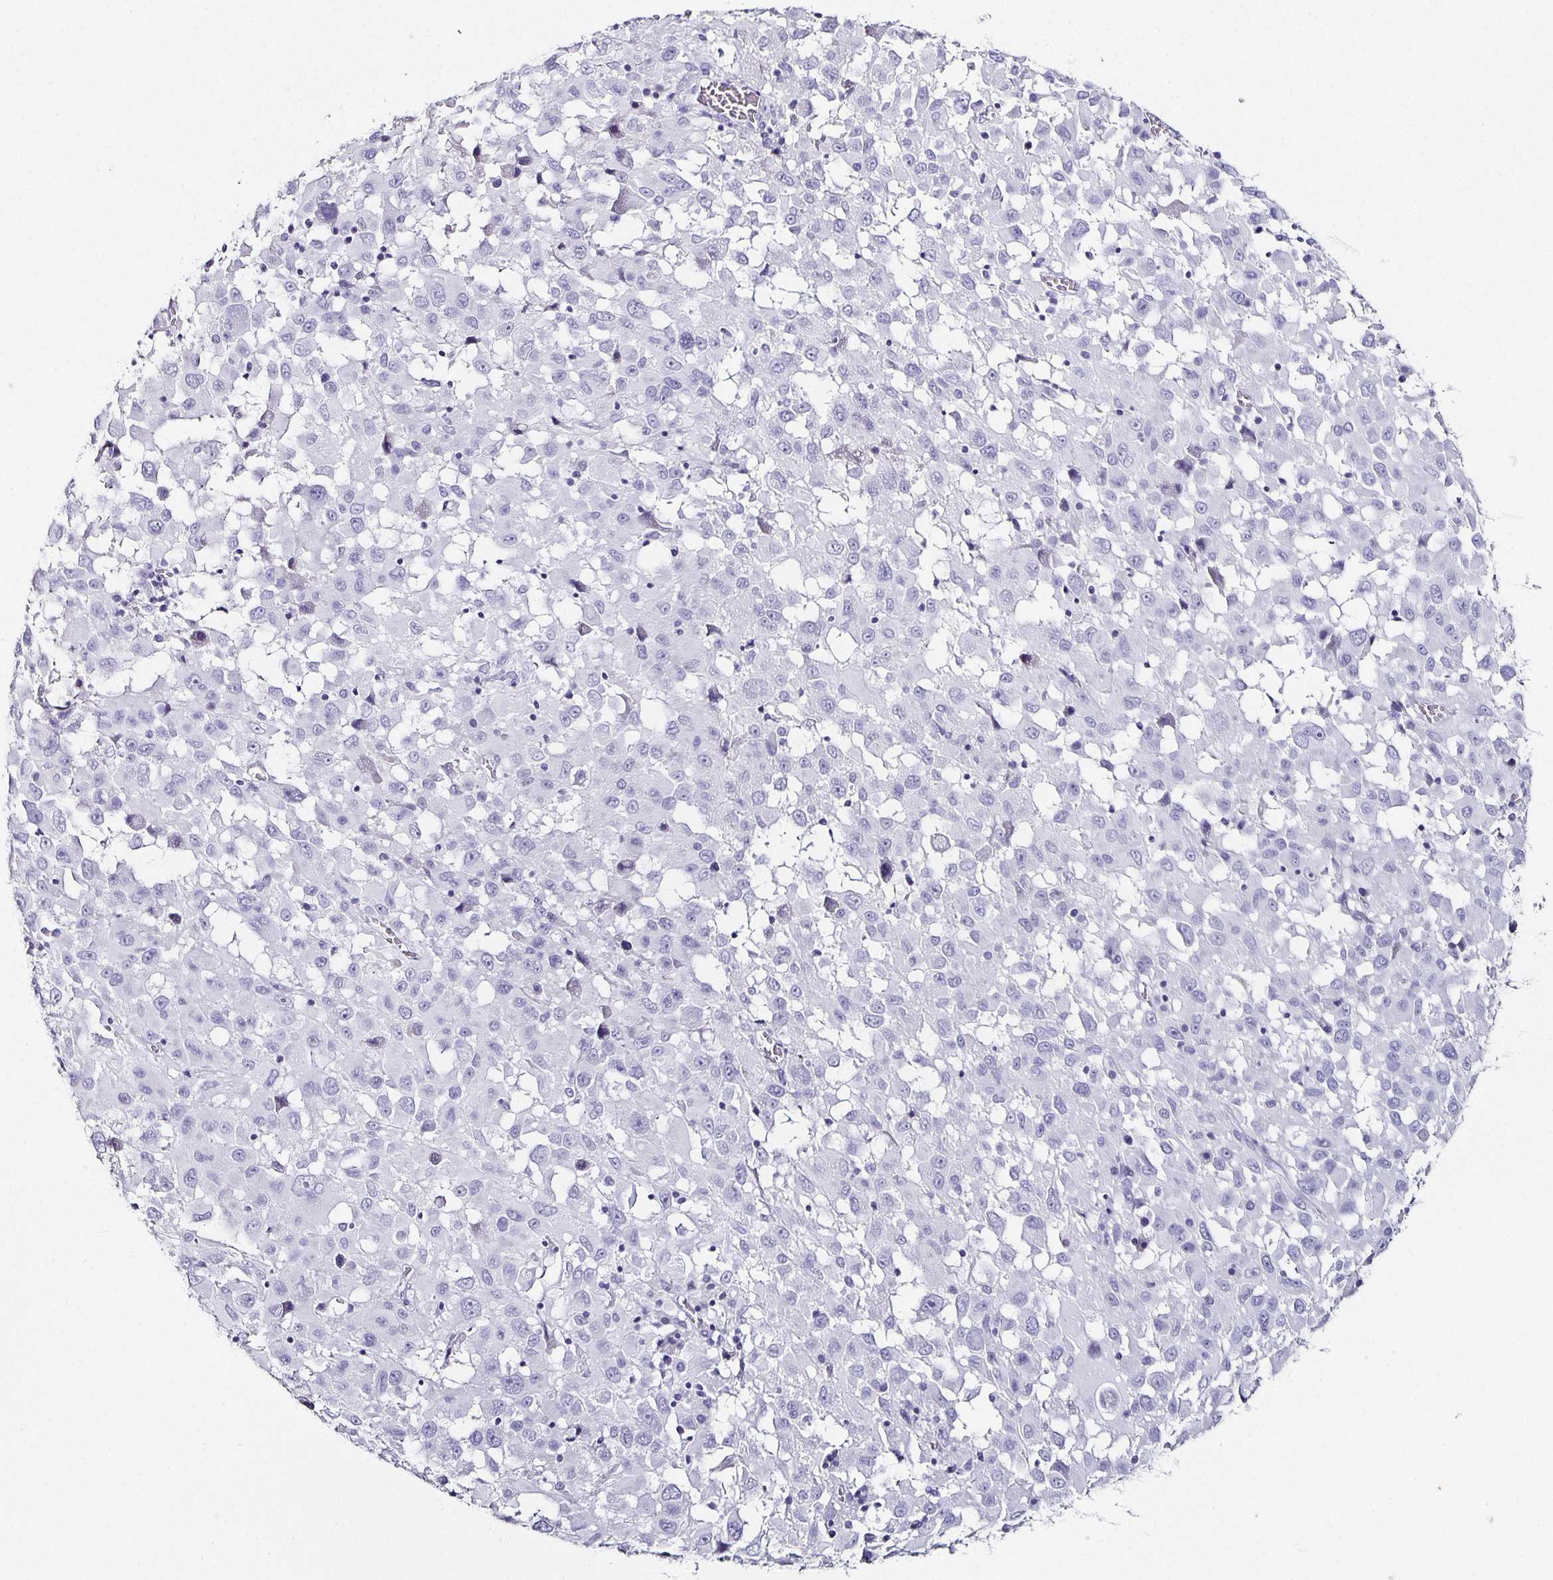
{"staining": {"intensity": "negative", "quantity": "none", "location": "none"}, "tissue": "melanoma", "cell_type": "Tumor cells", "image_type": "cancer", "snomed": [{"axis": "morphology", "description": "Malignant melanoma, Metastatic site"}, {"axis": "topography", "description": "Soft tissue"}], "caption": "Protein analysis of melanoma displays no significant staining in tumor cells.", "gene": "CHGA", "patient": {"sex": "male", "age": 50}}